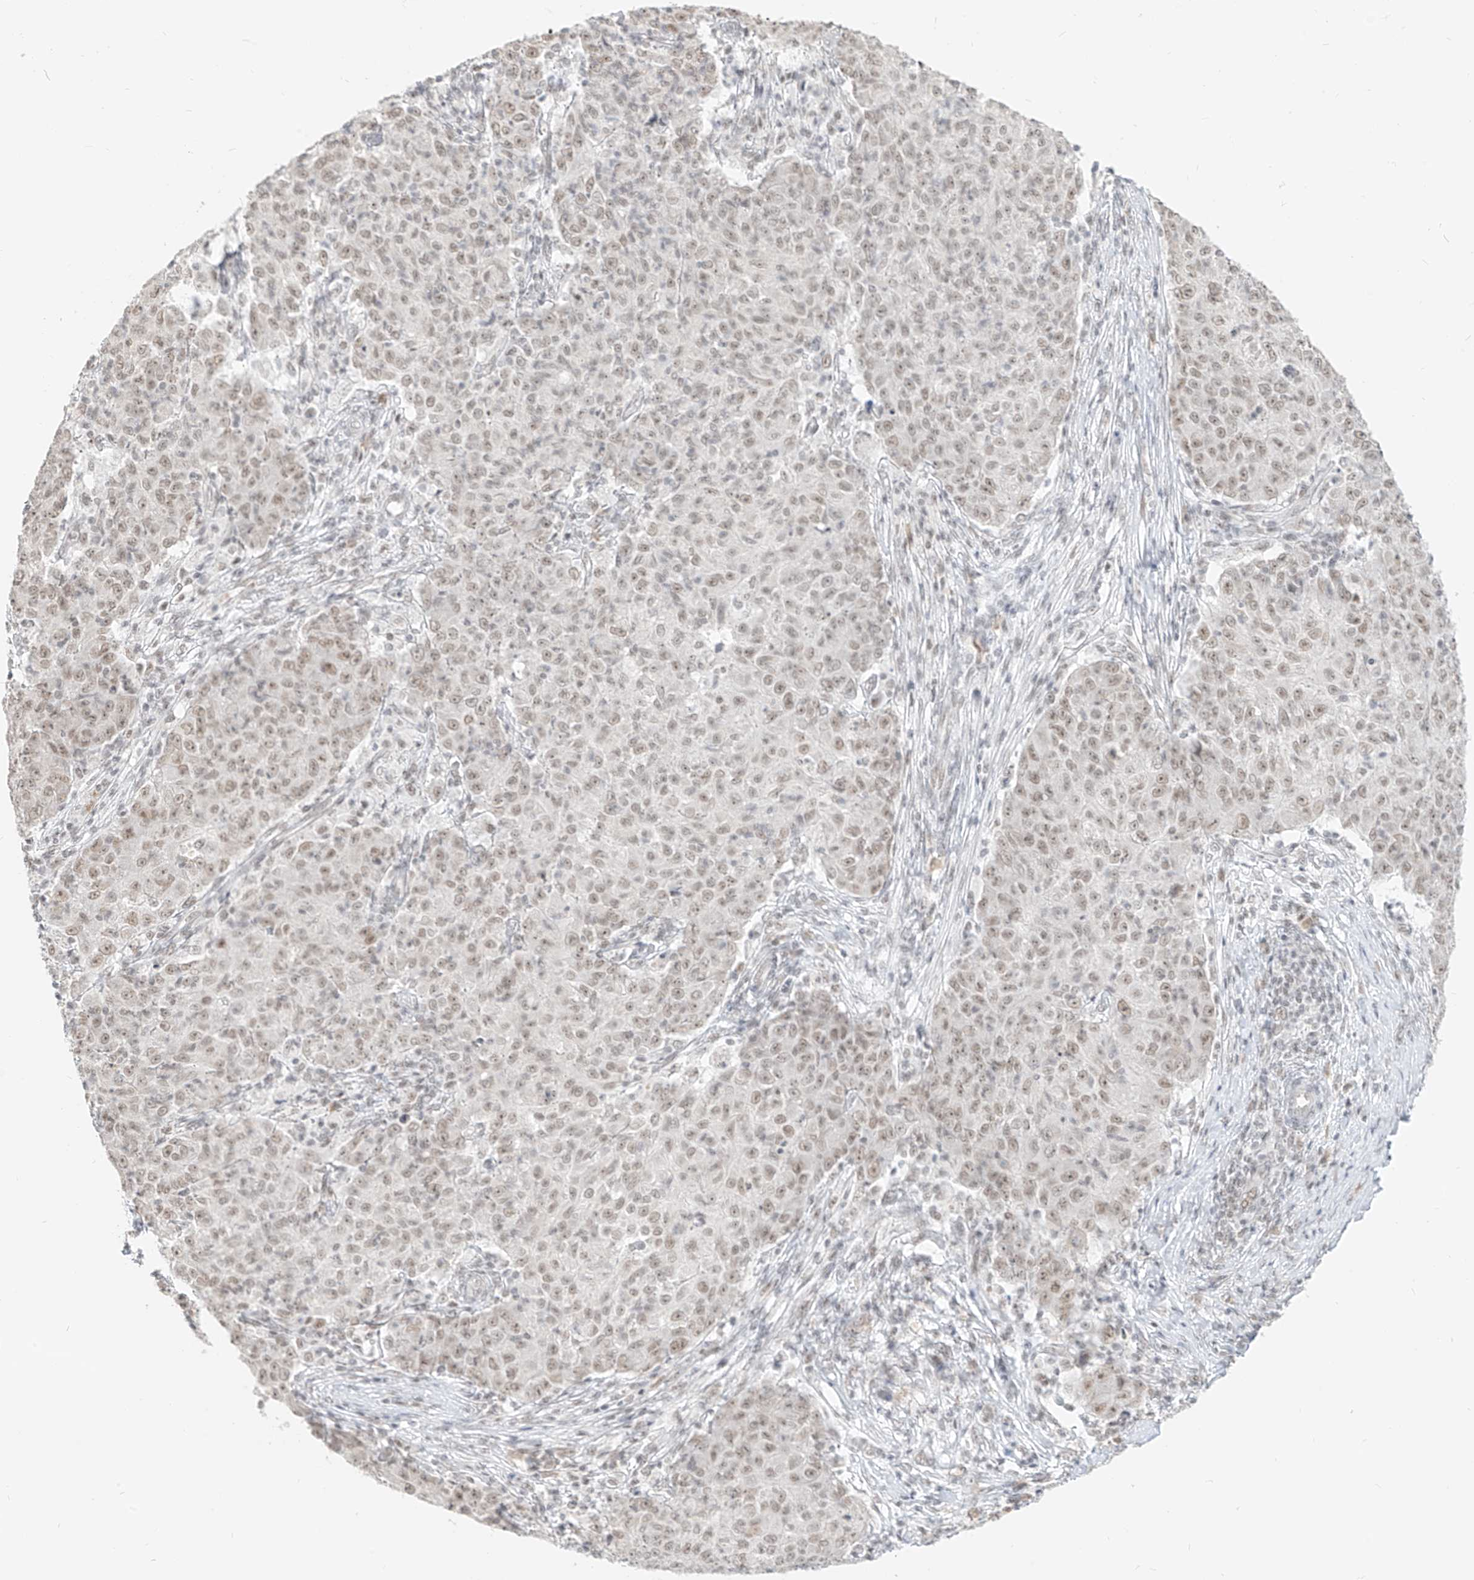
{"staining": {"intensity": "weak", "quantity": ">75%", "location": "nuclear"}, "tissue": "ovarian cancer", "cell_type": "Tumor cells", "image_type": "cancer", "snomed": [{"axis": "morphology", "description": "Carcinoma, endometroid"}, {"axis": "topography", "description": "Ovary"}], "caption": "Endometroid carcinoma (ovarian) tissue shows weak nuclear expression in approximately >75% of tumor cells, visualized by immunohistochemistry. The staining was performed using DAB (3,3'-diaminobenzidine) to visualize the protein expression in brown, while the nuclei were stained in blue with hematoxylin (Magnification: 20x).", "gene": "SUPT5H", "patient": {"sex": "female", "age": 42}}